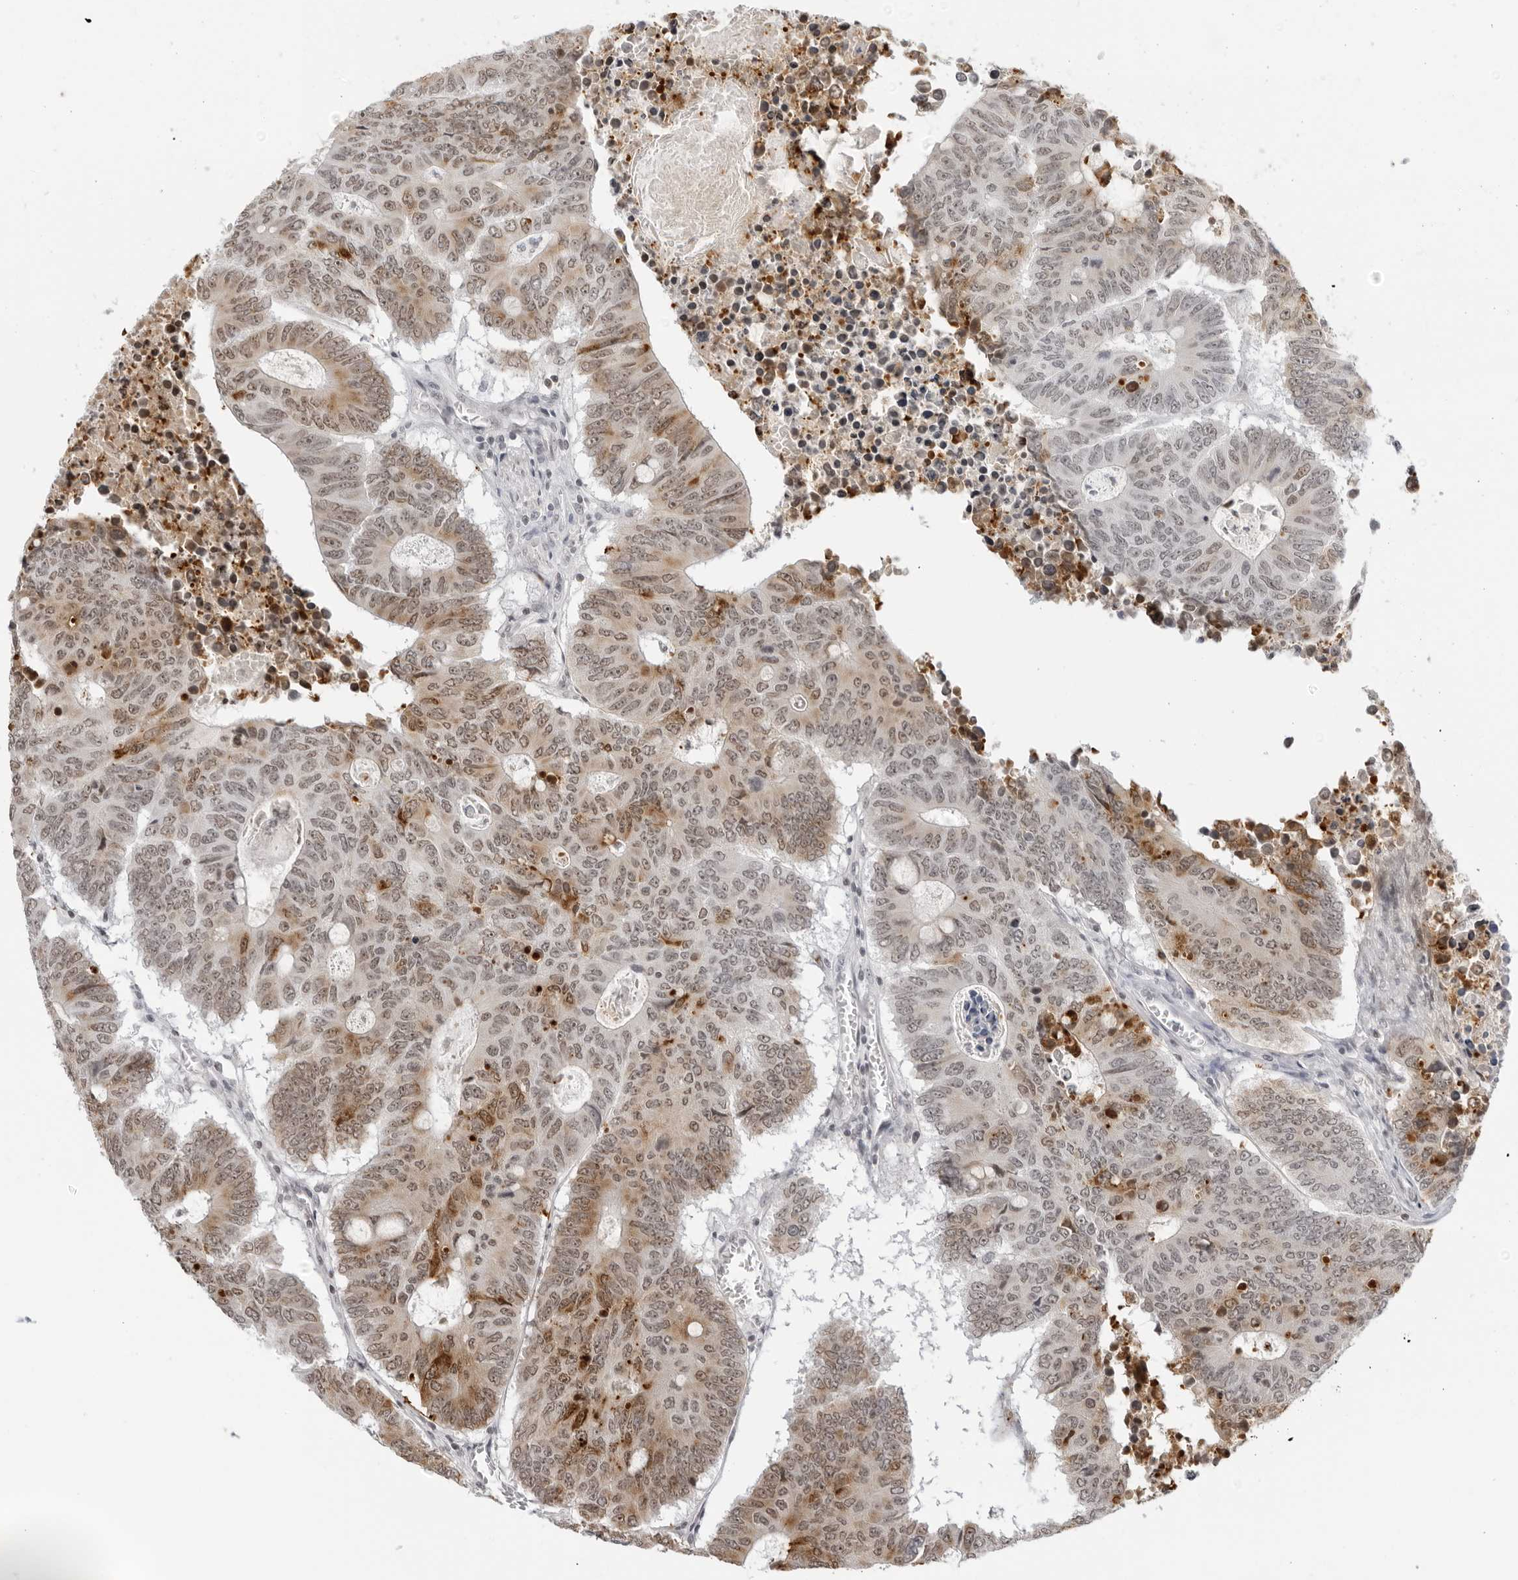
{"staining": {"intensity": "moderate", "quantity": ">75%", "location": "cytoplasmic/membranous,nuclear"}, "tissue": "colorectal cancer", "cell_type": "Tumor cells", "image_type": "cancer", "snomed": [{"axis": "morphology", "description": "Adenocarcinoma, NOS"}, {"axis": "topography", "description": "Colon"}], "caption": "A medium amount of moderate cytoplasmic/membranous and nuclear positivity is identified in approximately >75% of tumor cells in colorectal cancer tissue.", "gene": "MSH6", "patient": {"sex": "male", "age": 87}}